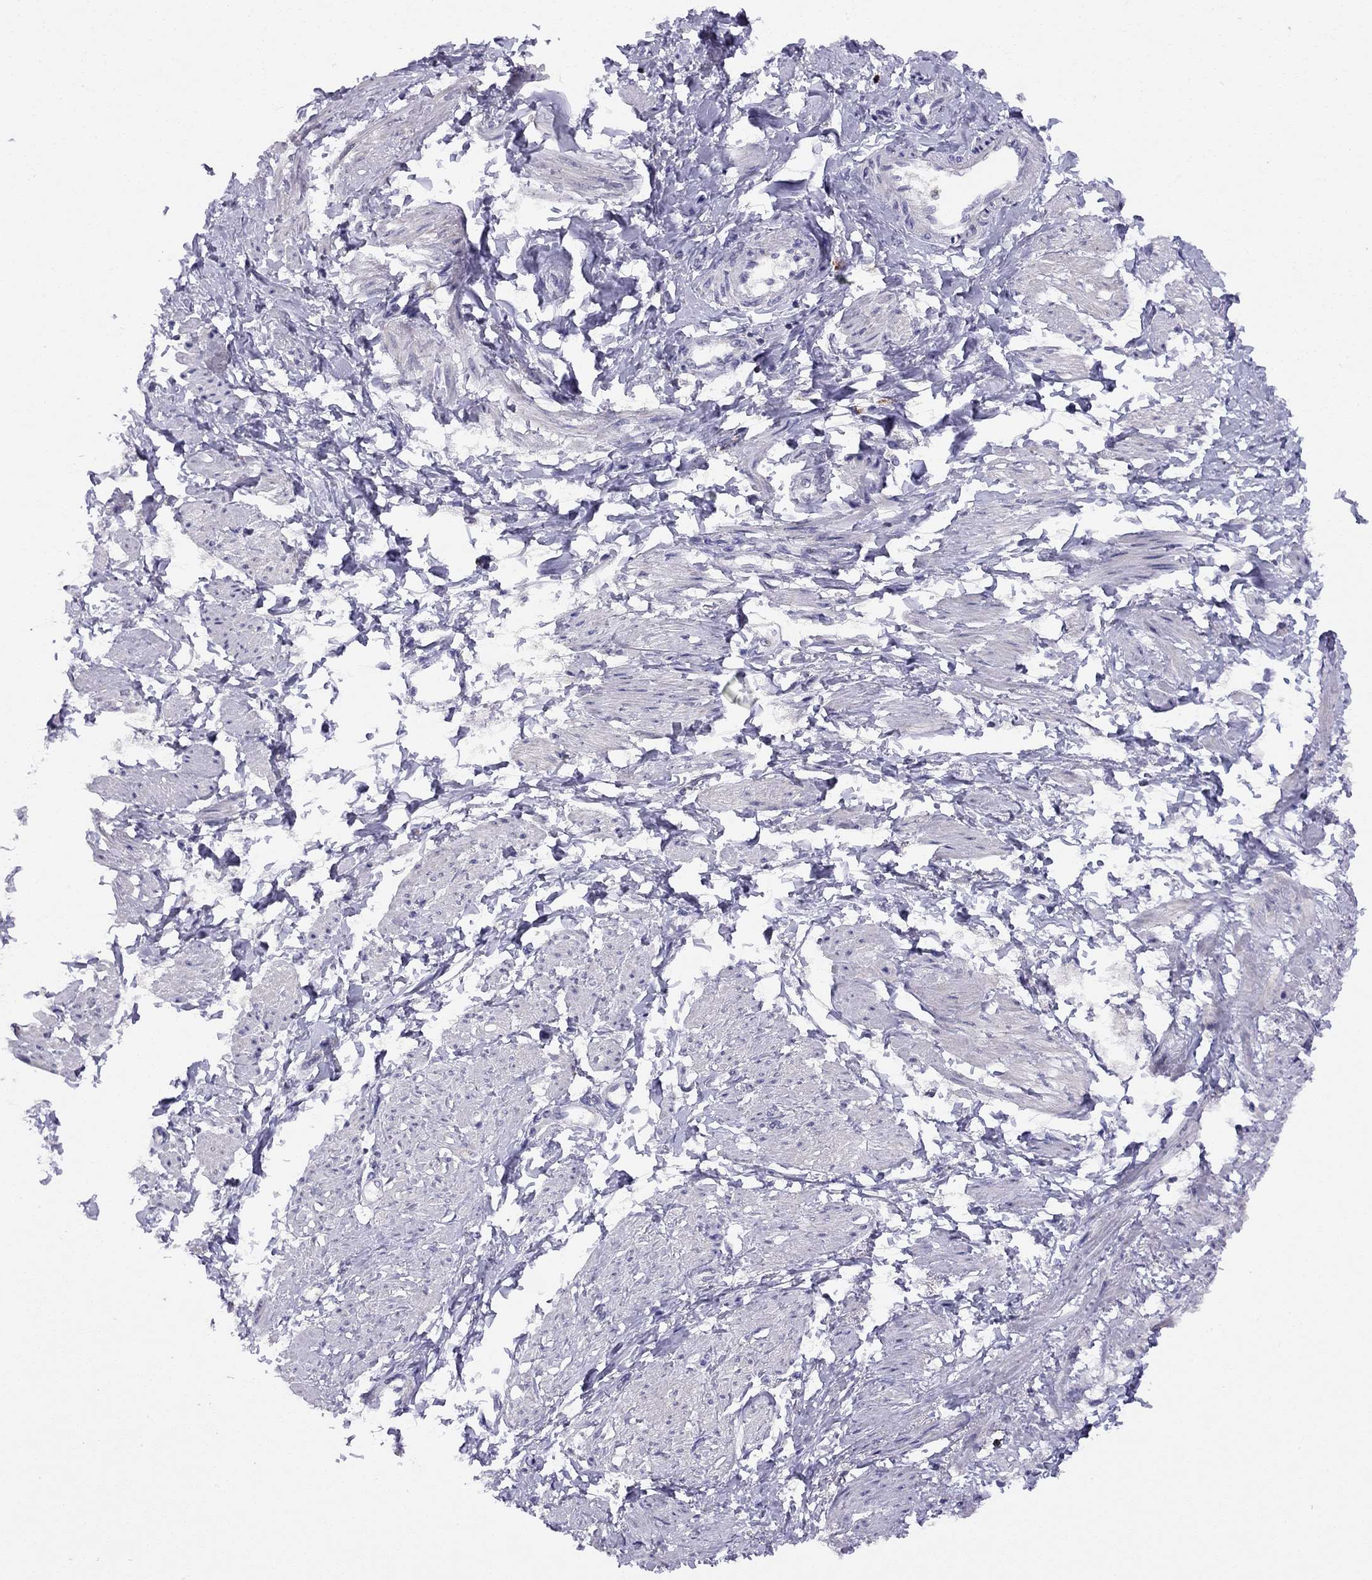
{"staining": {"intensity": "negative", "quantity": "none", "location": "none"}, "tissue": "smooth muscle", "cell_type": "Smooth muscle cells", "image_type": "normal", "snomed": [{"axis": "morphology", "description": "Normal tissue, NOS"}, {"axis": "topography", "description": "Smooth muscle"}, {"axis": "topography", "description": "Uterus"}], "caption": "Histopathology image shows no significant protein expression in smooth muscle cells of unremarkable smooth muscle.", "gene": "CITED1", "patient": {"sex": "female", "age": 39}}